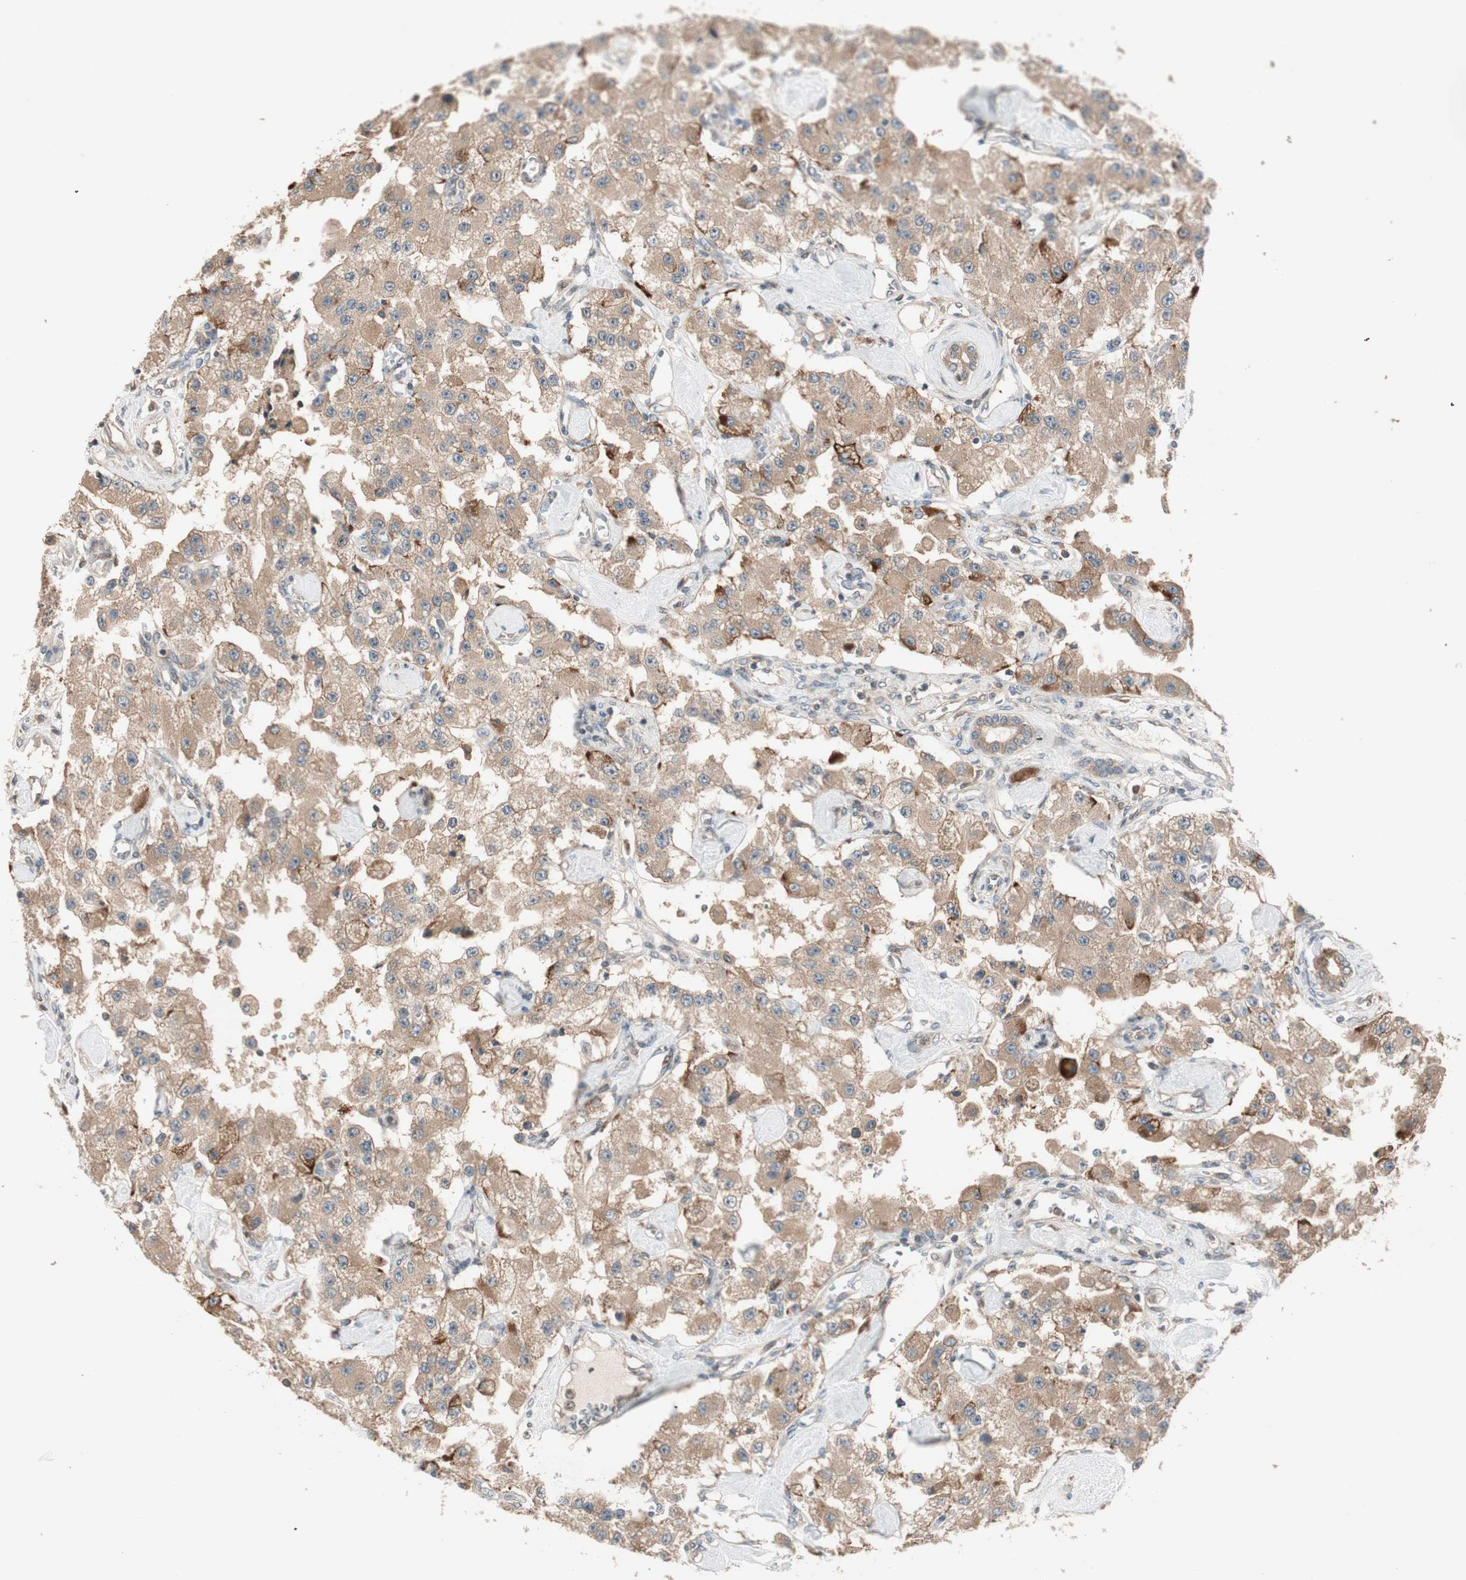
{"staining": {"intensity": "weak", "quantity": ">75%", "location": "cytoplasmic/membranous"}, "tissue": "carcinoid", "cell_type": "Tumor cells", "image_type": "cancer", "snomed": [{"axis": "morphology", "description": "Carcinoid, malignant, NOS"}, {"axis": "topography", "description": "Pancreas"}], "caption": "Tumor cells reveal low levels of weak cytoplasmic/membranous staining in approximately >75% of cells in carcinoid.", "gene": "ATP6AP2", "patient": {"sex": "male", "age": 41}}